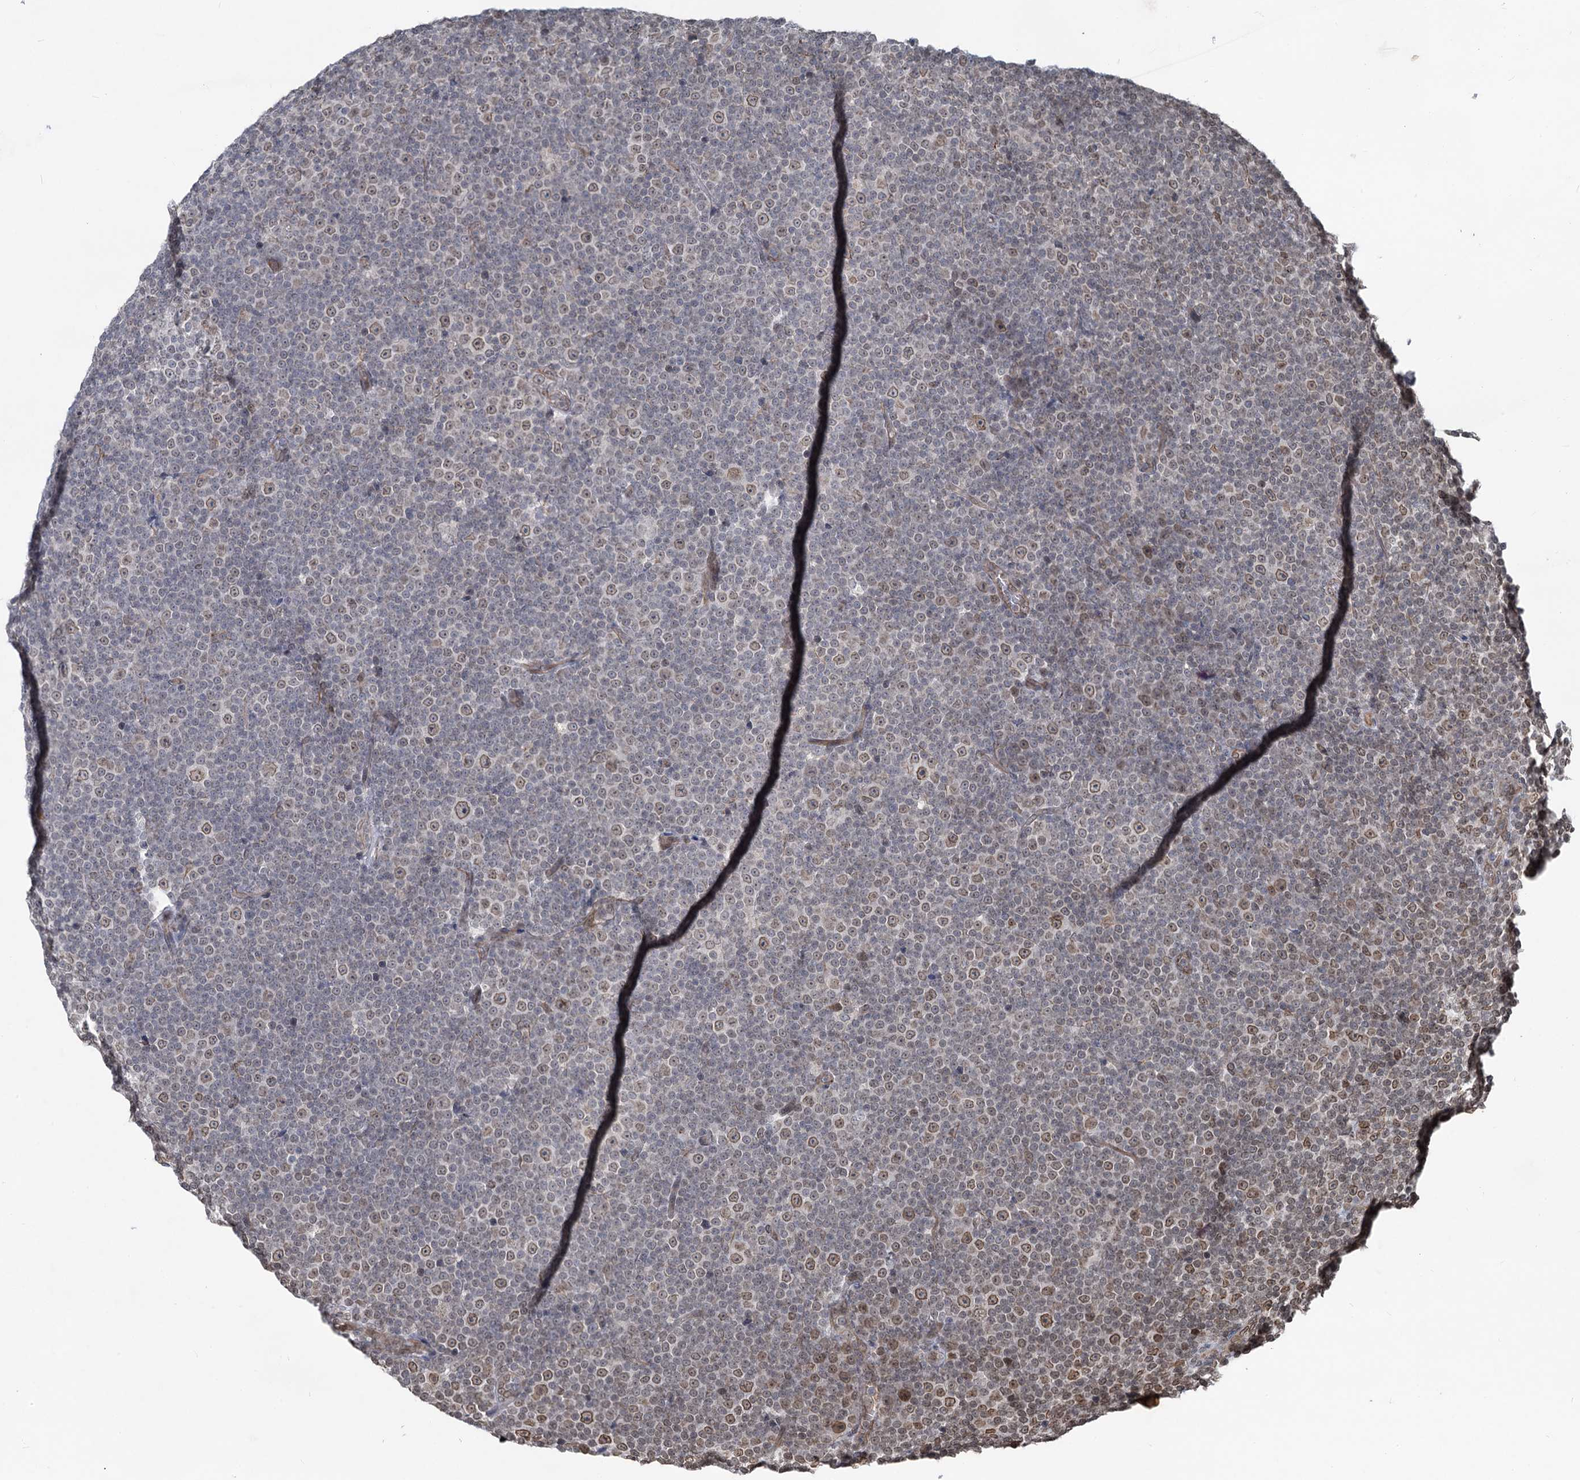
{"staining": {"intensity": "moderate", "quantity": "<25%", "location": "cytoplasmic/membranous,nuclear"}, "tissue": "lymphoma", "cell_type": "Tumor cells", "image_type": "cancer", "snomed": [{"axis": "morphology", "description": "Malignant lymphoma, non-Hodgkin's type, Low grade"}, {"axis": "topography", "description": "Lymph node"}], "caption": "The image reveals a brown stain indicating the presence of a protein in the cytoplasmic/membranous and nuclear of tumor cells in lymphoma.", "gene": "RNF6", "patient": {"sex": "female", "age": 67}}